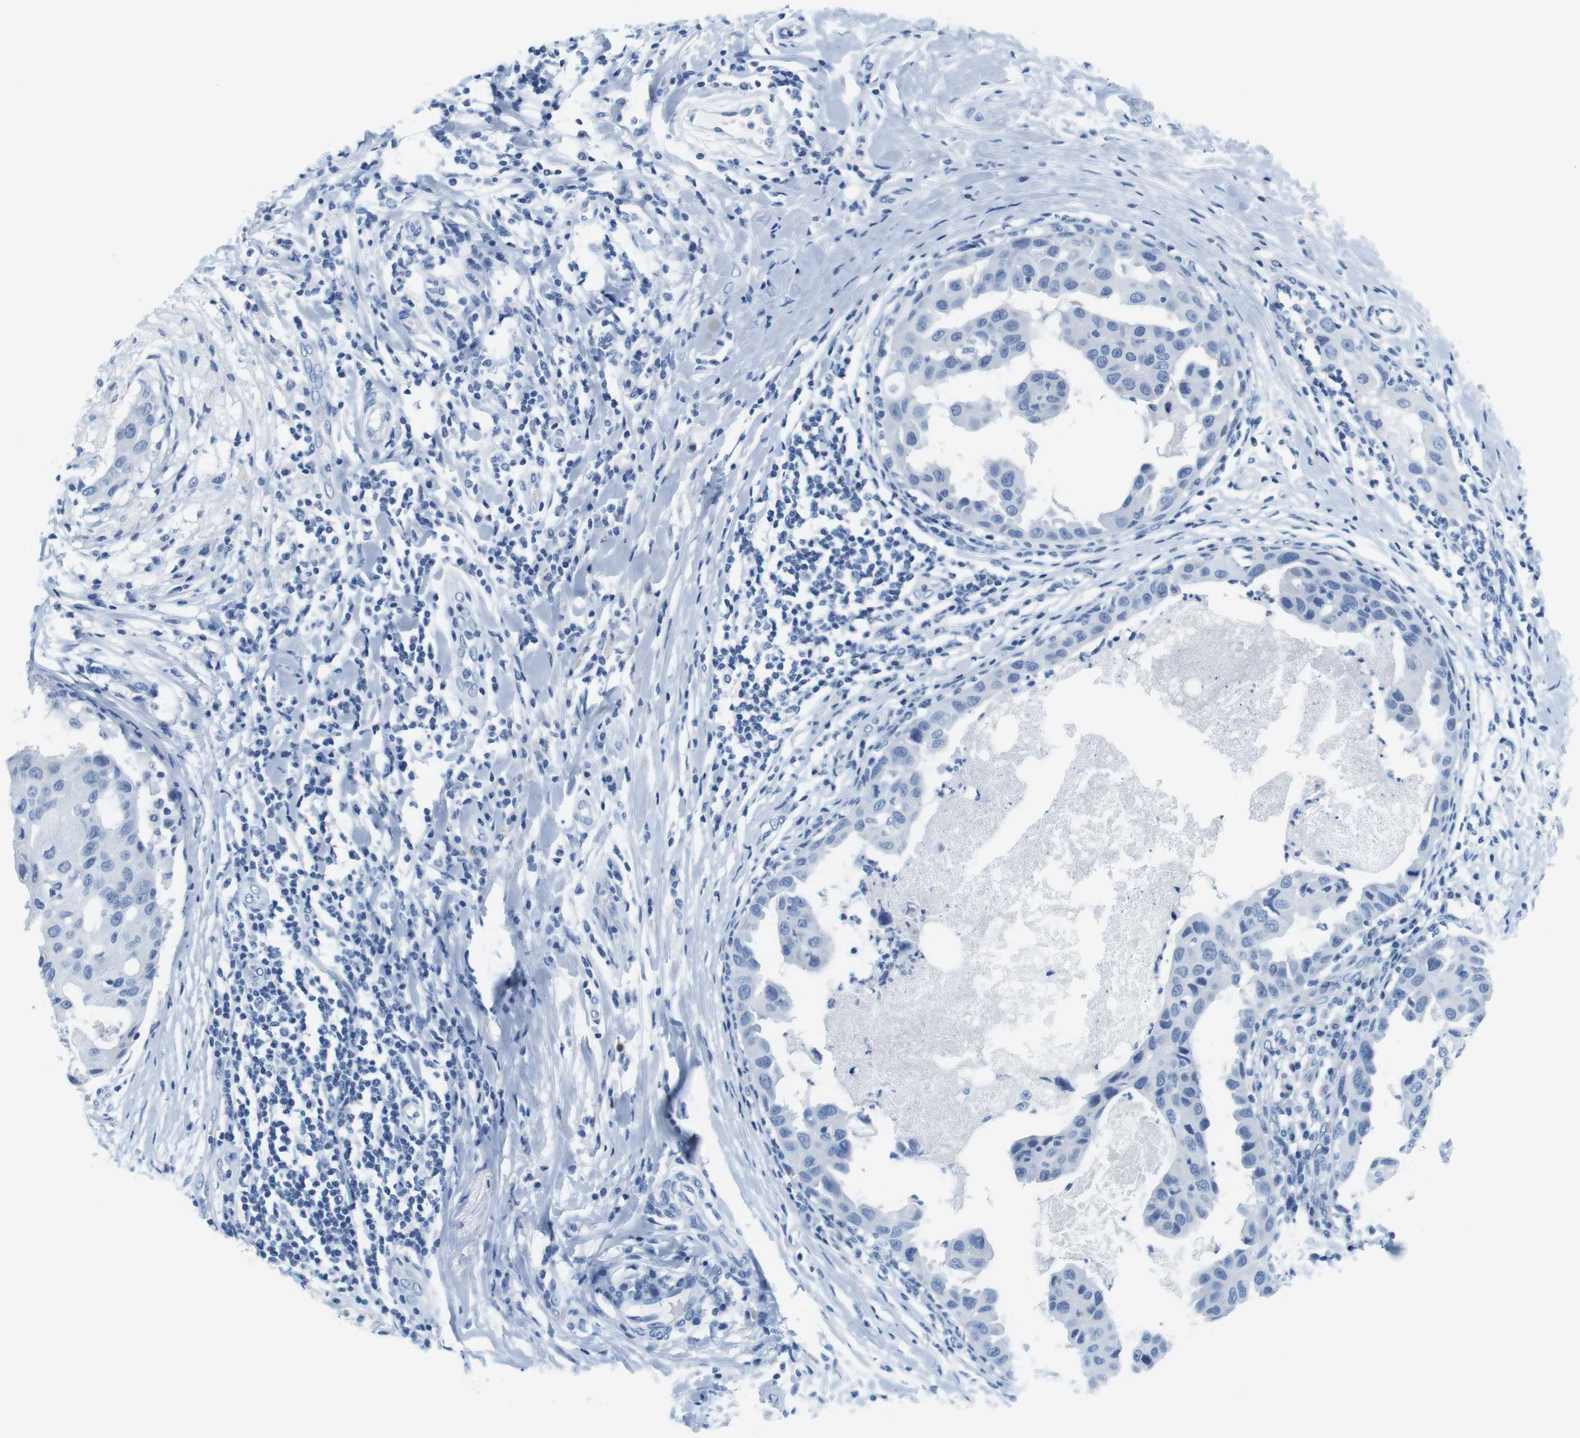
{"staining": {"intensity": "negative", "quantity": "none", "location": "none"}, "tissue": "breast cancer", "cell_type": "Tumor cells", "image_type": "cancer", "snomed": [{"axis": "morphology", "description": "Duct carcinoma"}, {"axis": "topography", "description": "Breast"}], "caption": "DAB (3,3'-diaminobenzidine) immunohistochemical staining of human breast cancer displays no significant positivity in tumor cells.", "gene": "CYP2C9", "patient": {"sex": "female", "age": 27}}